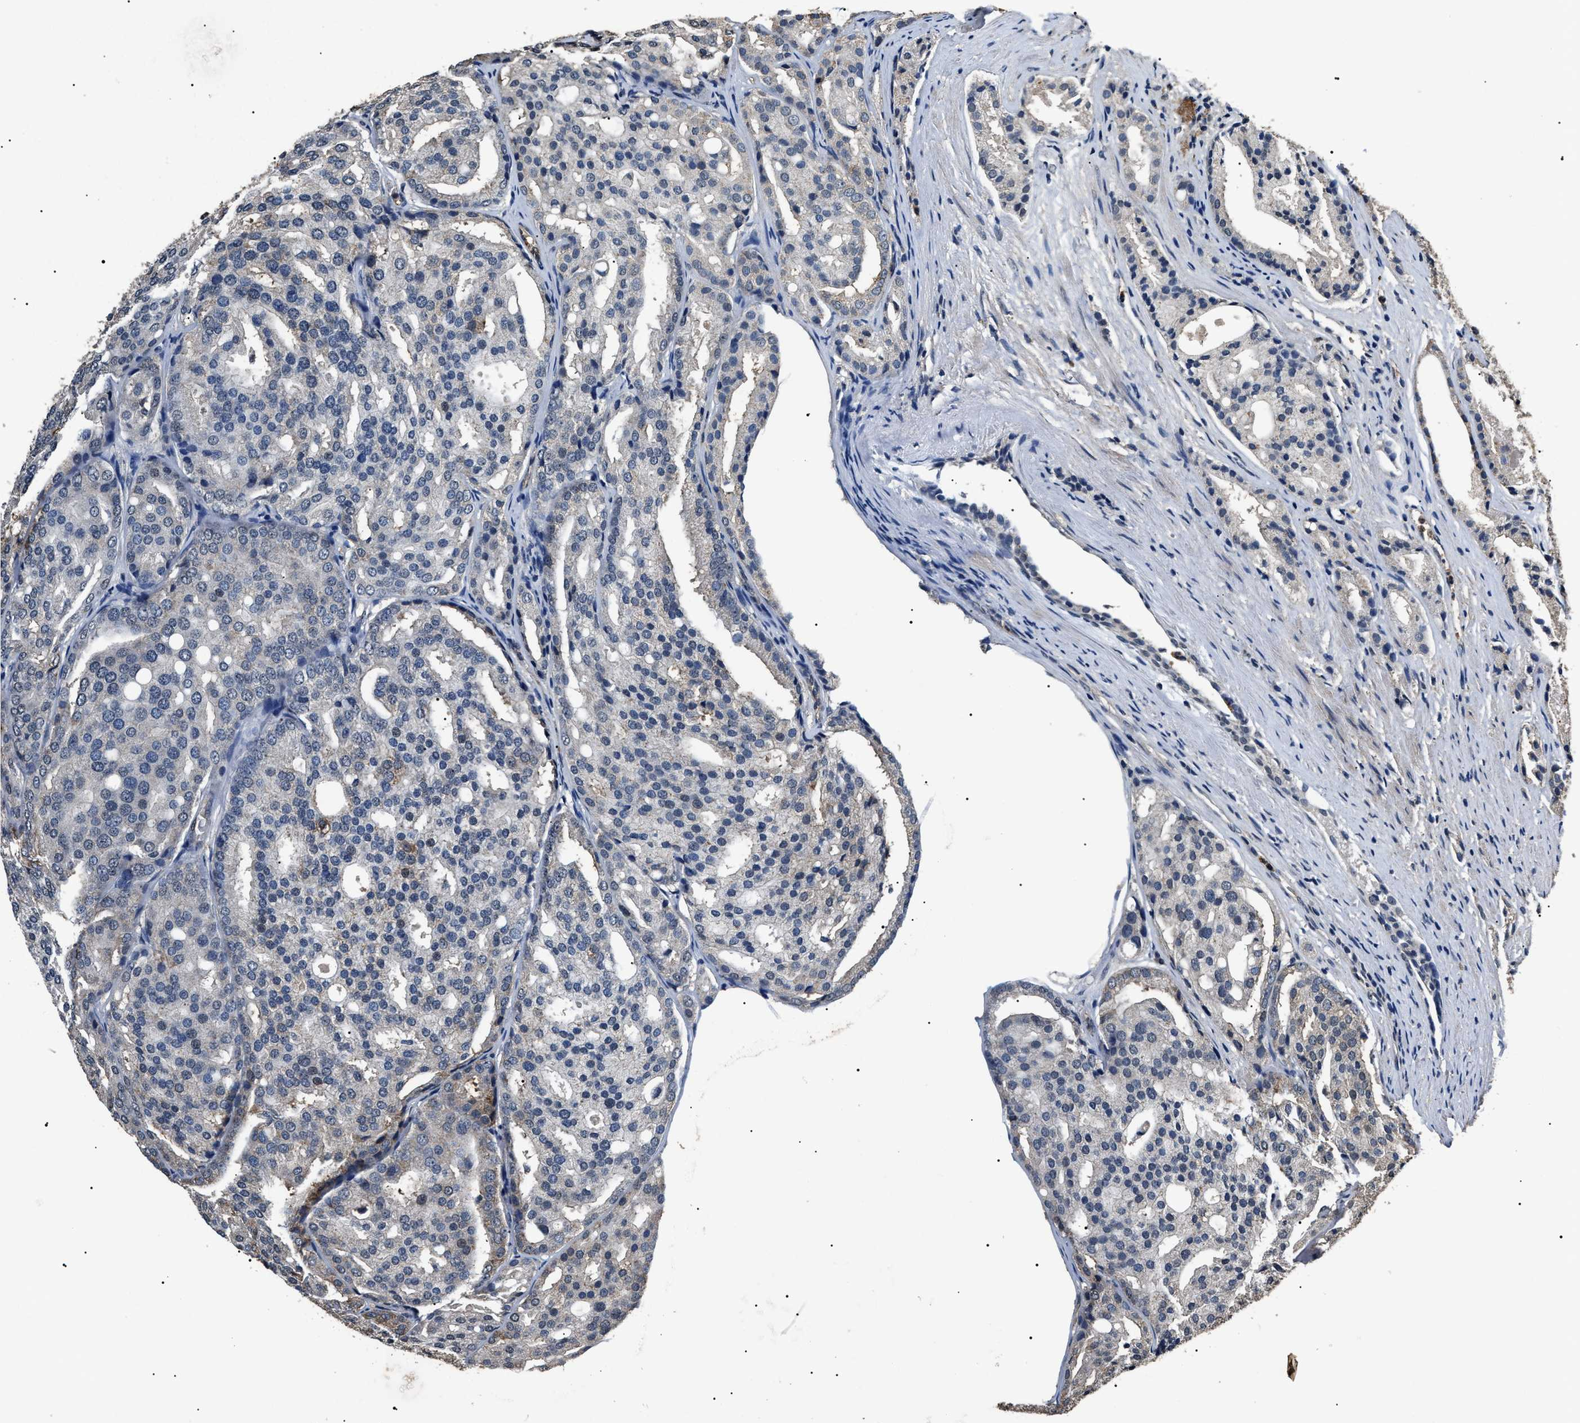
{"staining": {"intensity": "negative", "quantity": "none", "location": "none"}, "tissue": "prostate cancer", "cell_type": "Tumor cells", "image_type": "cancer", "snomed": [{"axis": "morphology", "description": "Adenocarcinoma, High grade"}, {"axis": "topography", "description": "Prostate"}], "caption": "Image shows no significant protein positivity in tumor cells of prostate cancer (high-grade adenocarcinoma).", "gene": "ANP32E", "patient": {"sex": "male", "age": 64}}